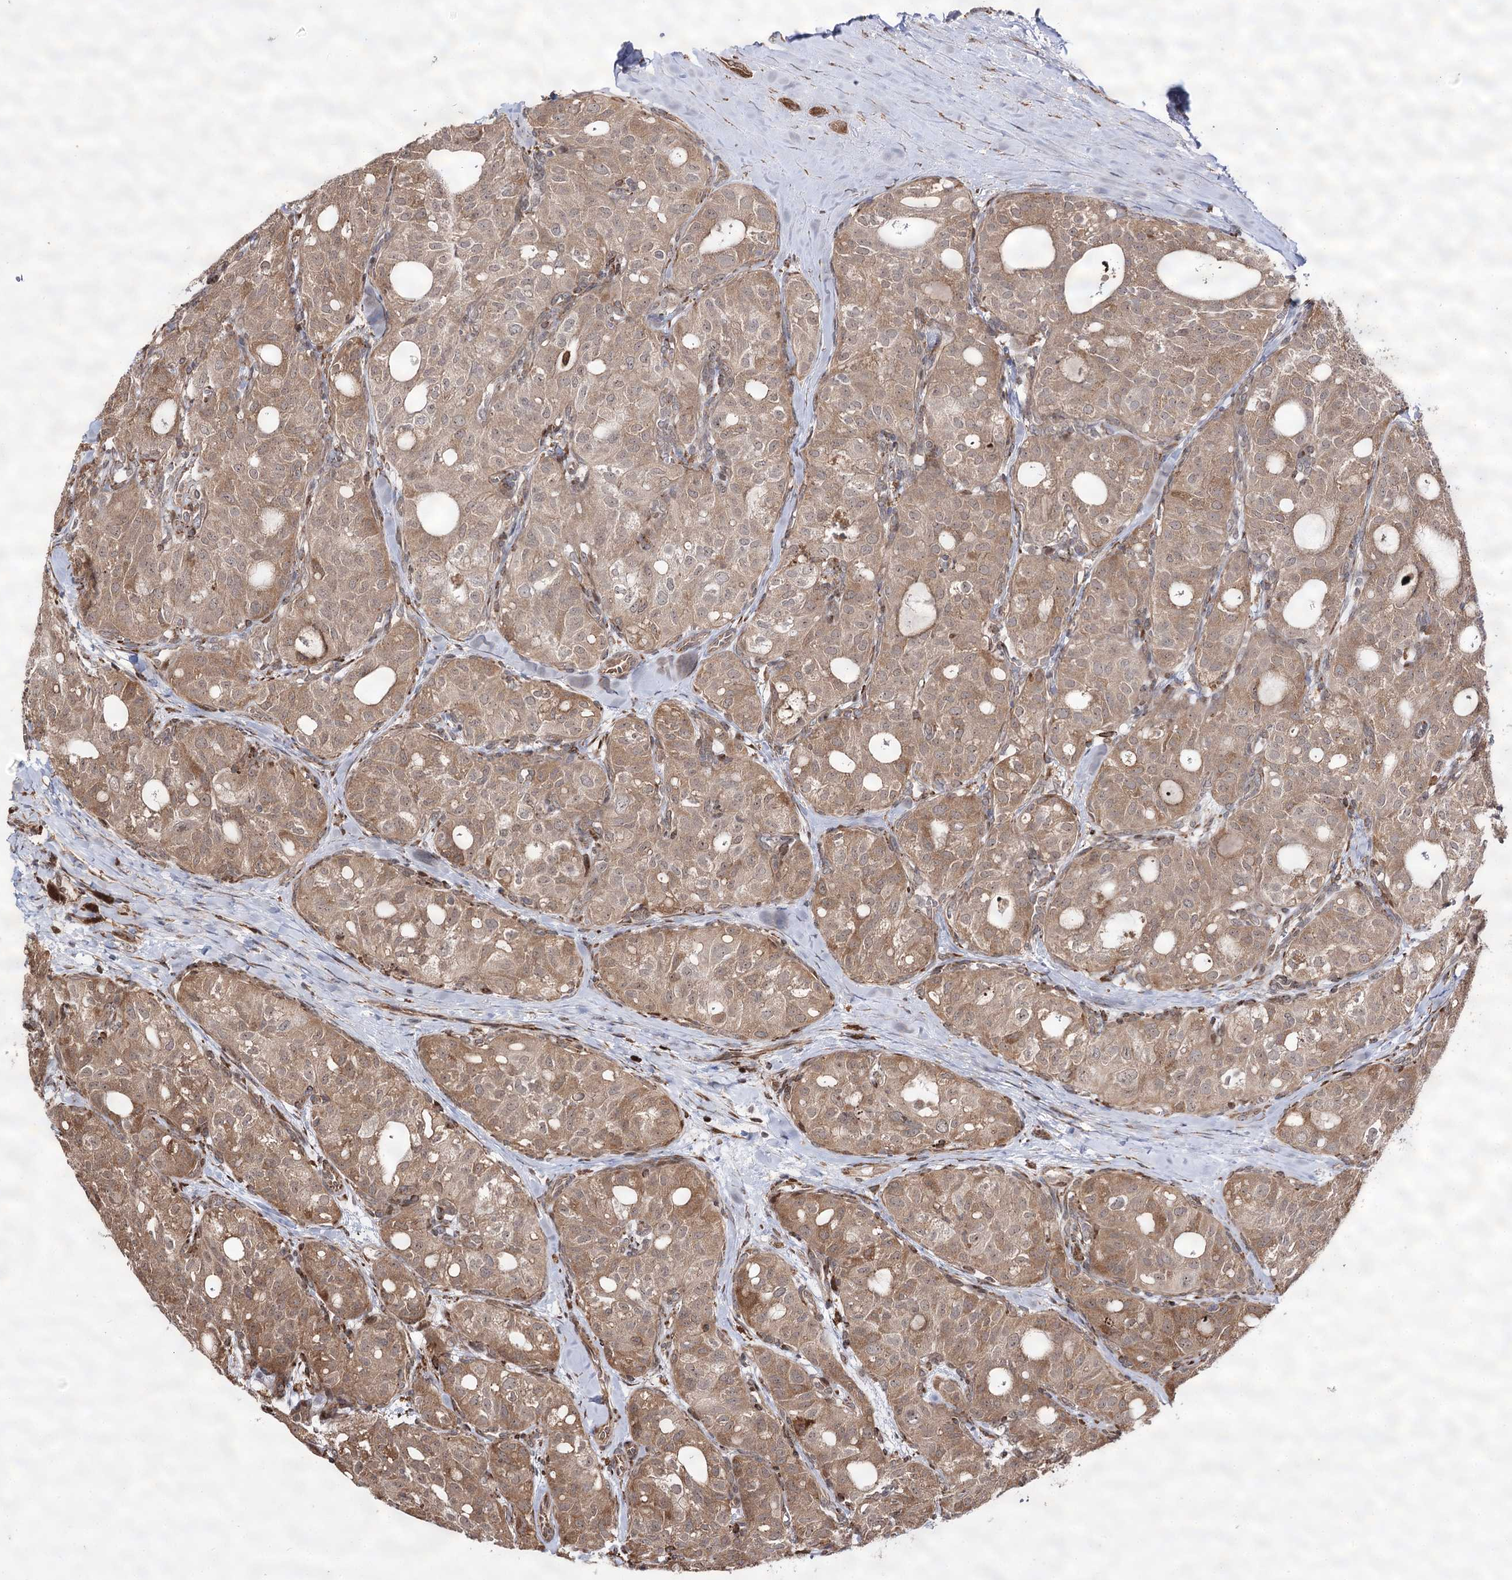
{"staining": {"intensity": "moderate", "quantity": ">75%", "location": "cytoplasmic/membranous"}, "tissue": "thyroid cancer", "cell_type": "Tumor cells", "image_type": "cancer", "snomed": [{"axis": "morphology", "description": "Follicular adenoma carcinoma, NOS"}, {"axis": "topography", "description": "Thyroid gland"}], "caption": "Follicular adenoma carcinoma (thyroid) was stained to show a protein in brown. There is medium levels of moderate cytoplasmic/membranous expression in about >75% of tumor cells.", "gene": "FANCL", "patient": {"sex": "male", "age": 75}}